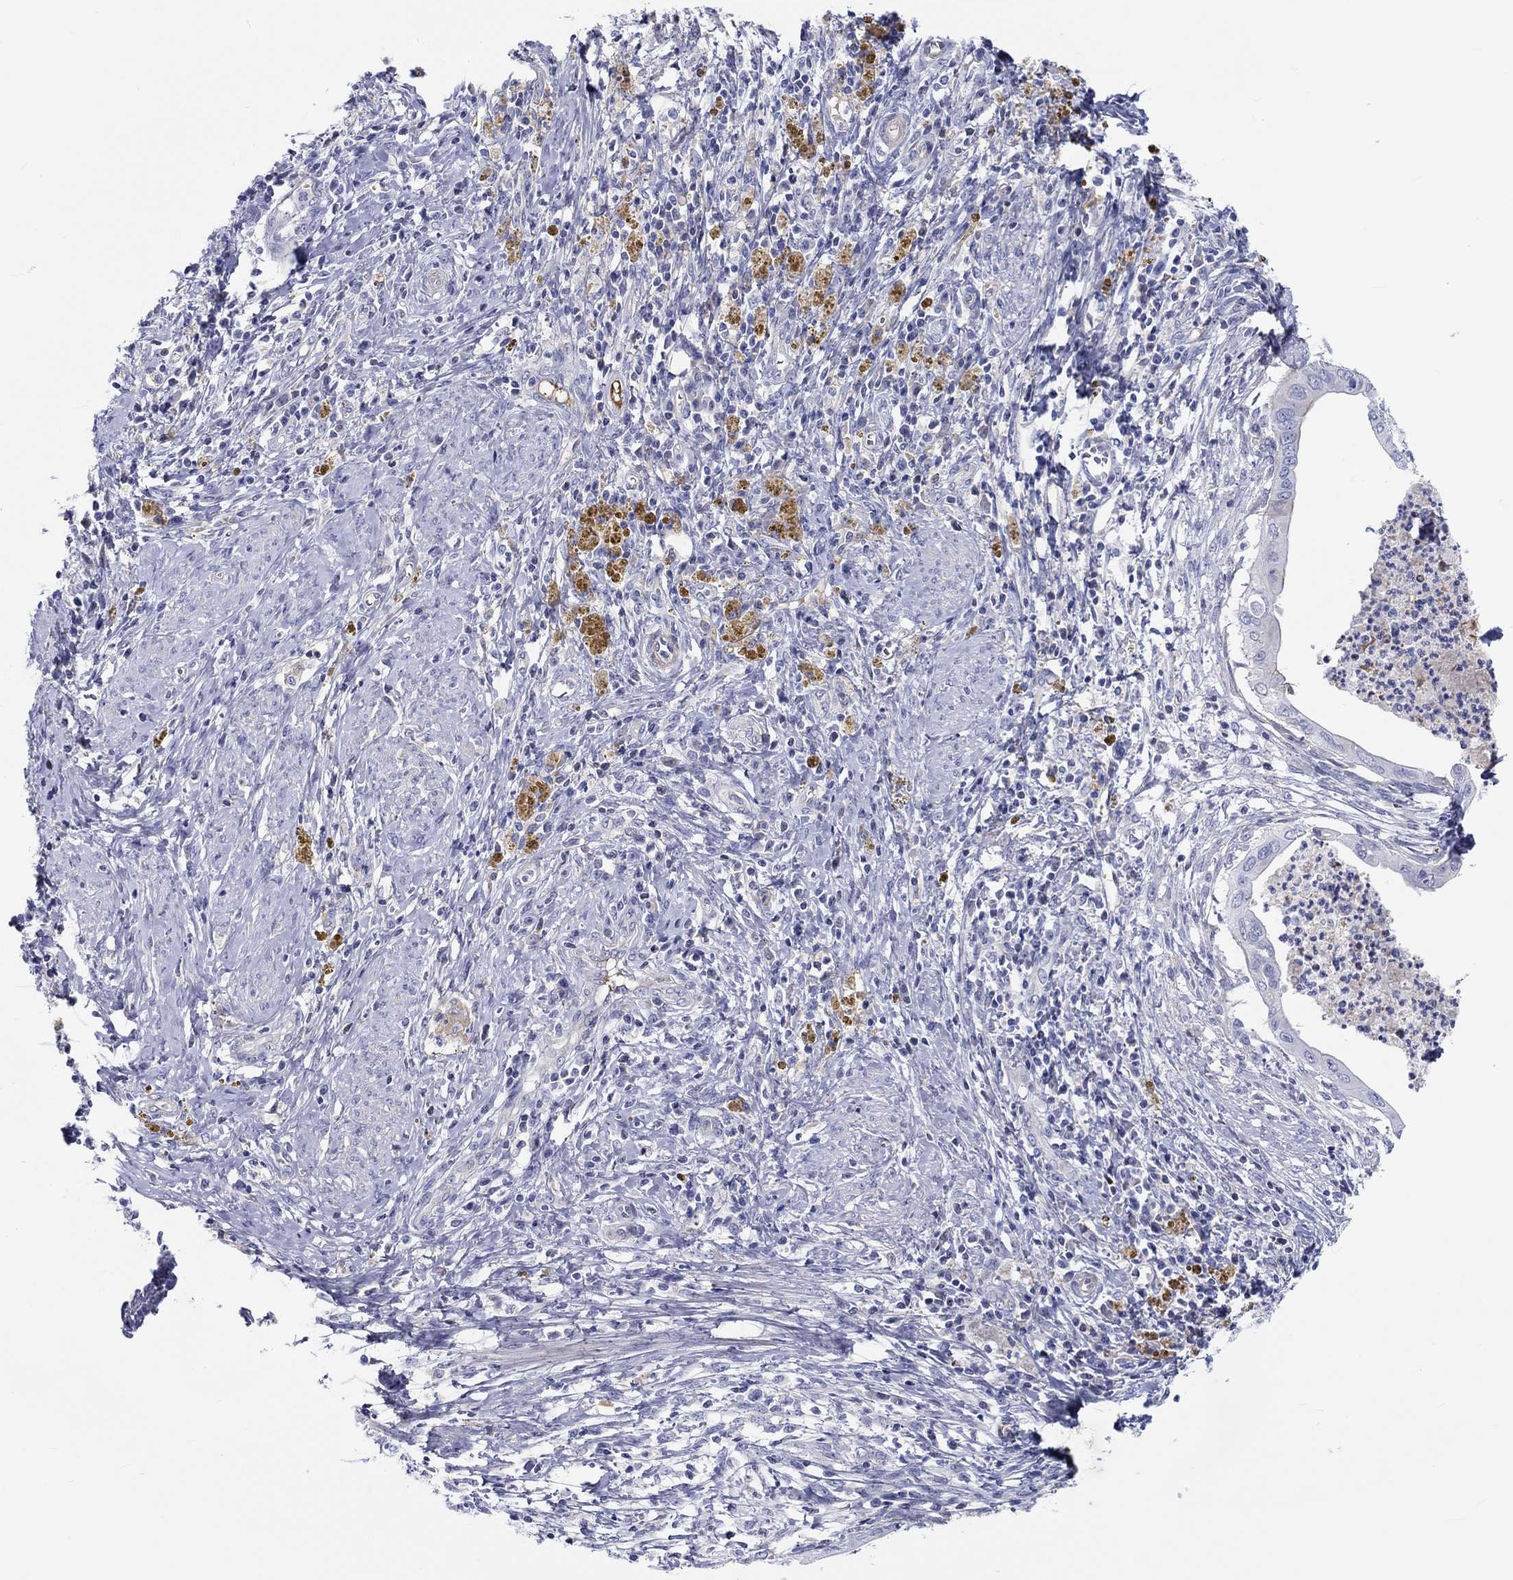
{"staining": {"intensity": "negative", "quantity": "none", "location": "none"}, "tissue": "cervical cancer", "cell_type": "Tumor cells", "image_type": "cancer", "snomed": [{"axis": "morphology", "description": "Adenocarcinoma, NOS"}, {"axis": "topography", "description": "Cervix"}], "caption": "Immunohistochemistry (IHC) micrograph of neoplastic tissue: human cervical cancer stained with DAB shows no significant protein expression in tumor cells.", "gene": "CDY2B", "patient": {"sex": "female", "age": 42}}